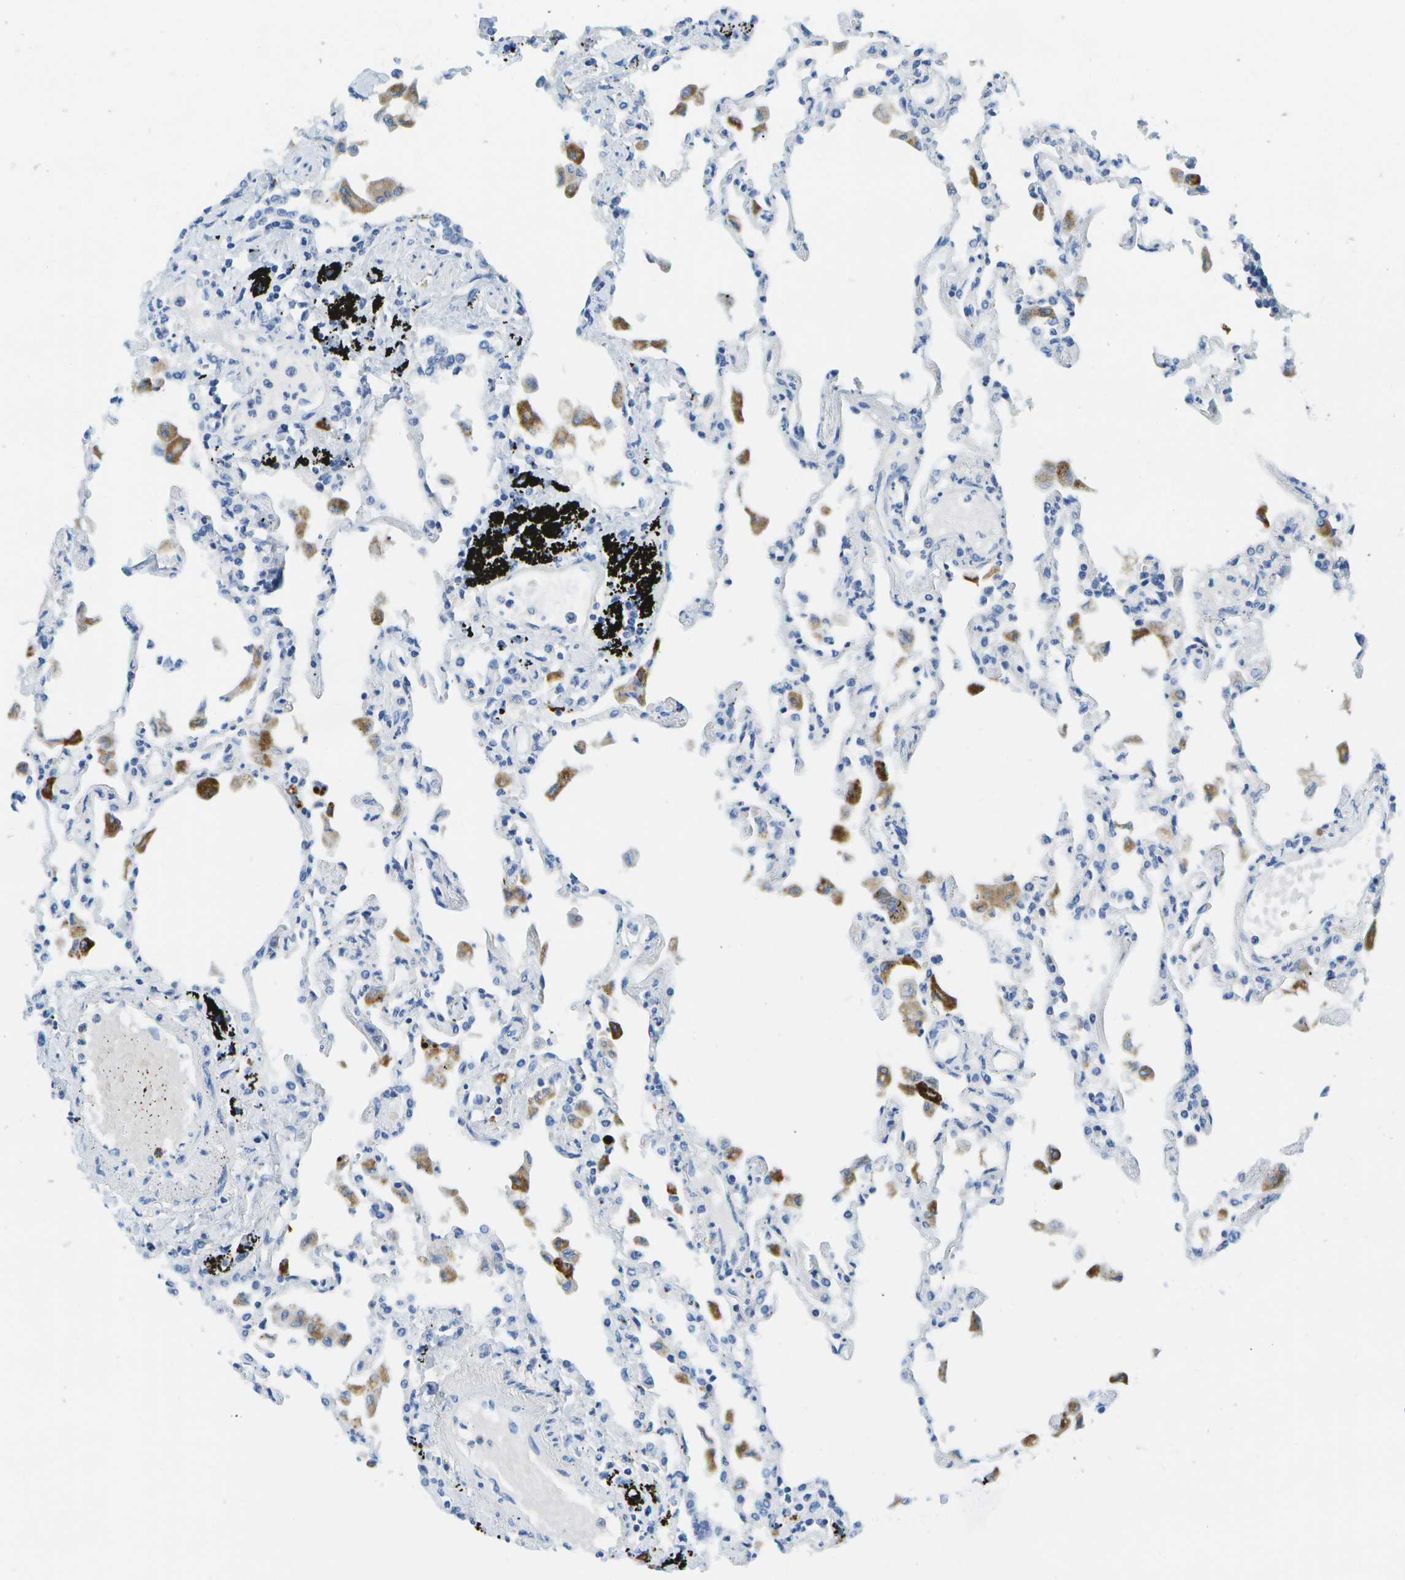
{"staining": {"intensity": "negative", "quantity": "none", "location": "none"}, "tissue": "lung", "cell_type": "Alveolar cells", "image_type": "normal", "snomed": [{"axis": "morphology", "description": "Normal tissue, NOS"}, {"axis": "topography", "description": "Bronchus"}, {"axis": "topography", "description": "Lung"}], "caption": "The photomicrograph displays no significant staining in alveolar cells of lung.", "gene": "MS4A1", "patient": {"sex": "female", "age": 49}}